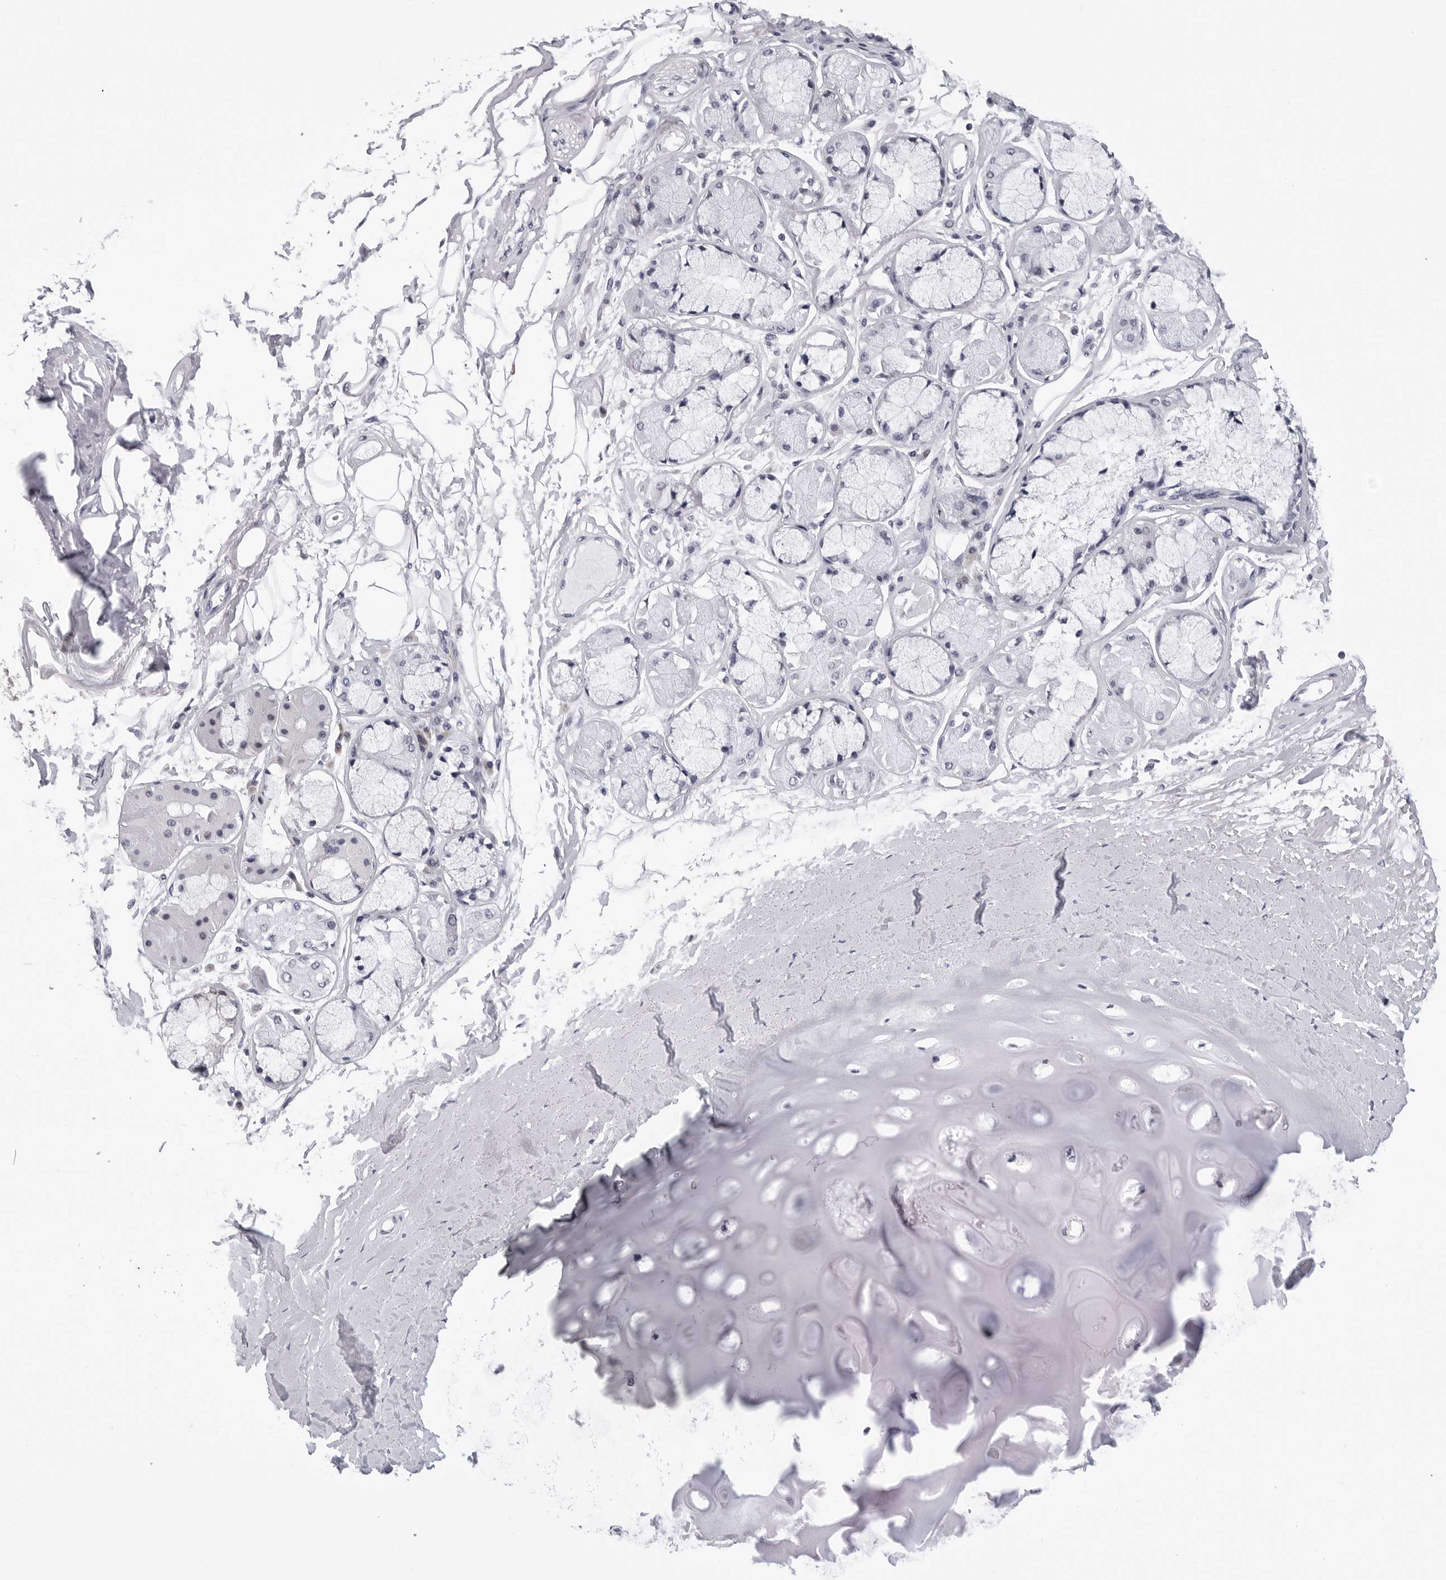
{"staining": {"intensity": "negative", "quantity": "none", "location": "none"}, "tissue": "adipose tissue", "cell_type": "Adipocytes", "image_type": "normal", "snomed": [{"axis": "morphology", "description": "Normal tissue, NOS"}, {"axis": "topography", "description": "Bronchus"}], "caption": "The histopathology image displays no significant positivity in adipocytes of adipose tissue.", "gene": "GNL2", "patient": {"sex": "male", "age": 66}}